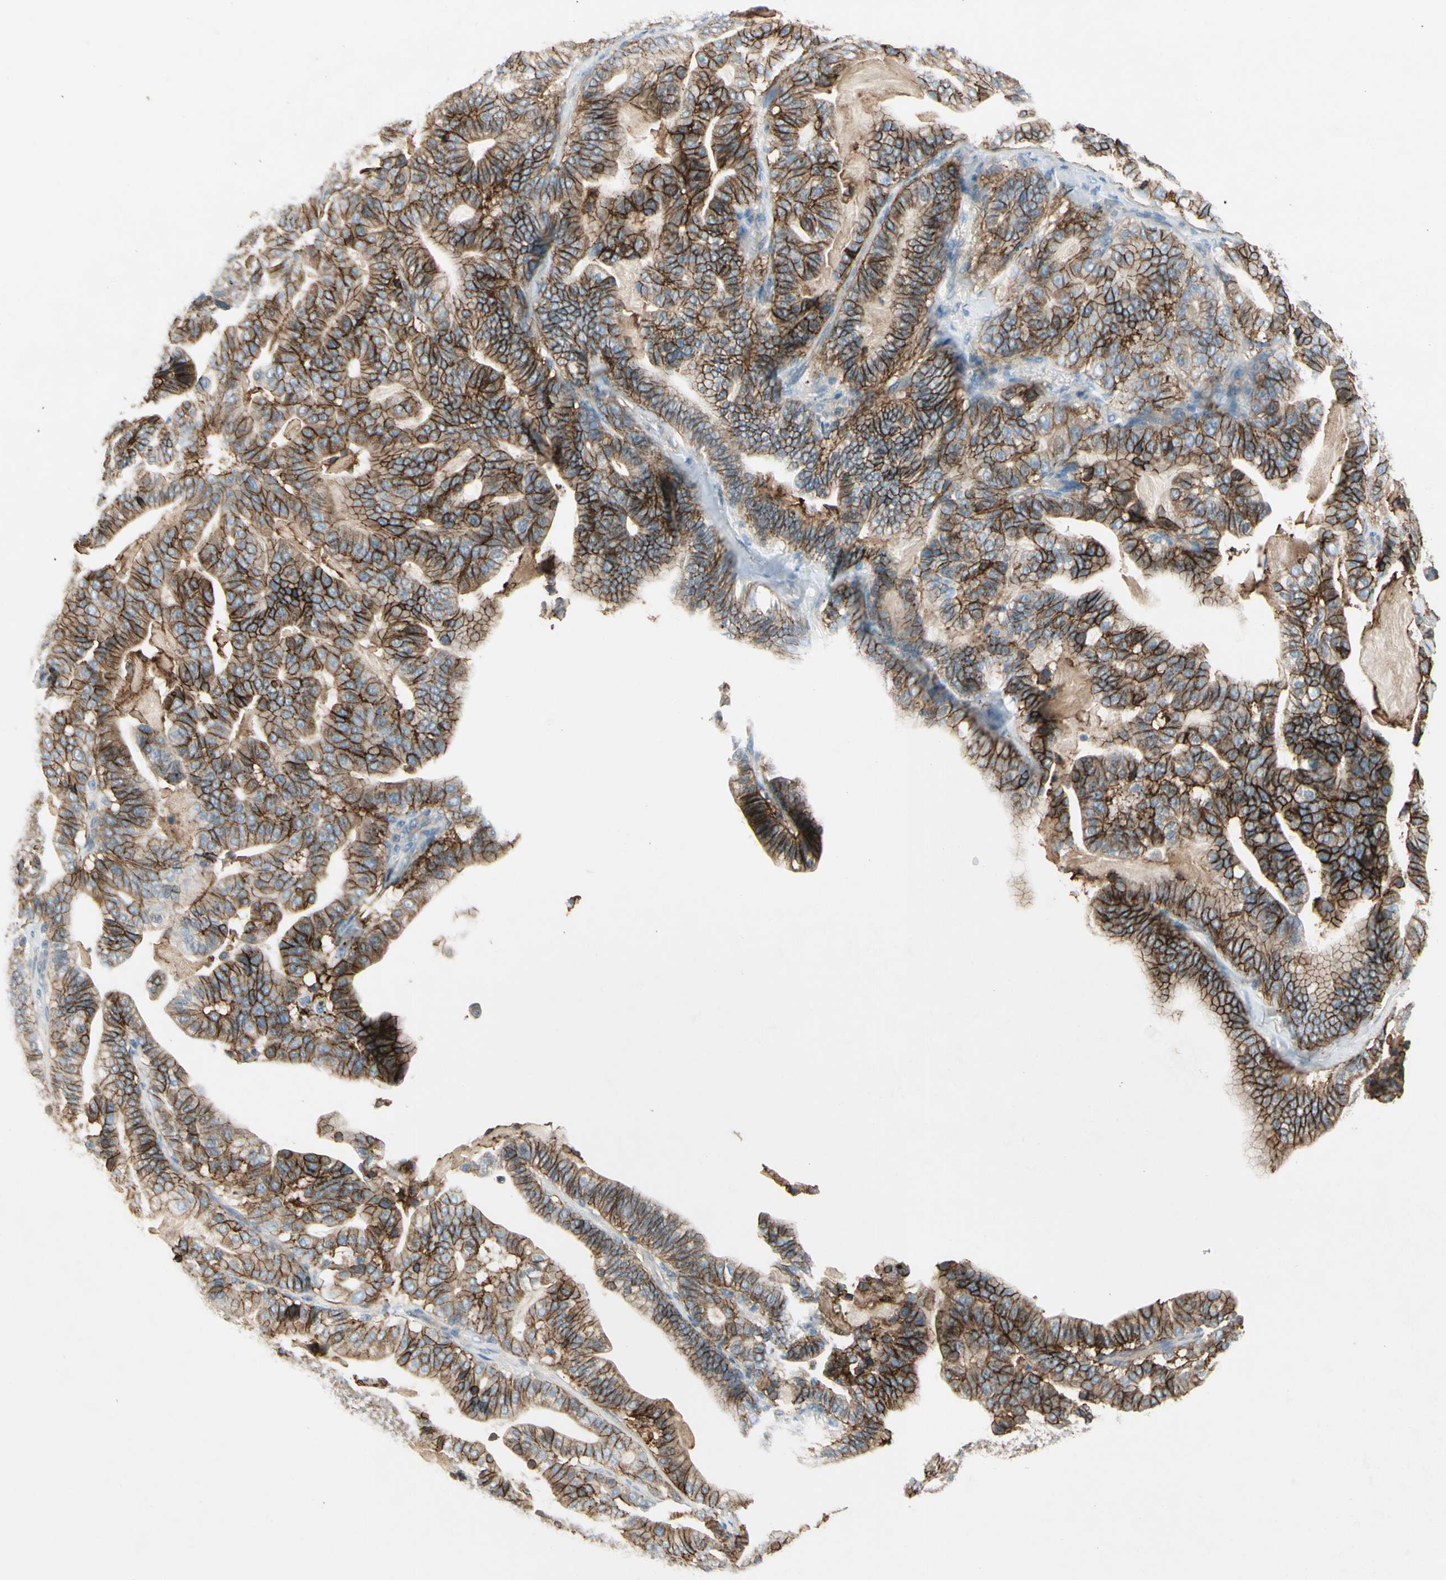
{"staining": {"intensity": "strong", "quantity": ">75%", "location": "cytoplasmic/membranous"}, "tissue": "pancreatic cancer", "cell_type": "Tumor cells", "image_type": "cancer", "snomed": [{"axis": "morphology", "description": "Adenocarcinoma, NOS"}, {"axis": "topography", "description": "Pancreas"}], "caption": "Tumor cells reveal high levels of strong cytoplasmic/membranous staining in about >75% of cells in human adenocarcinoma (pancreatic). (Brightfield microscopy of DAB IHC at high magnification).", "gene": "ITGA3", "patient": {"sex": "male", "age": 63}}